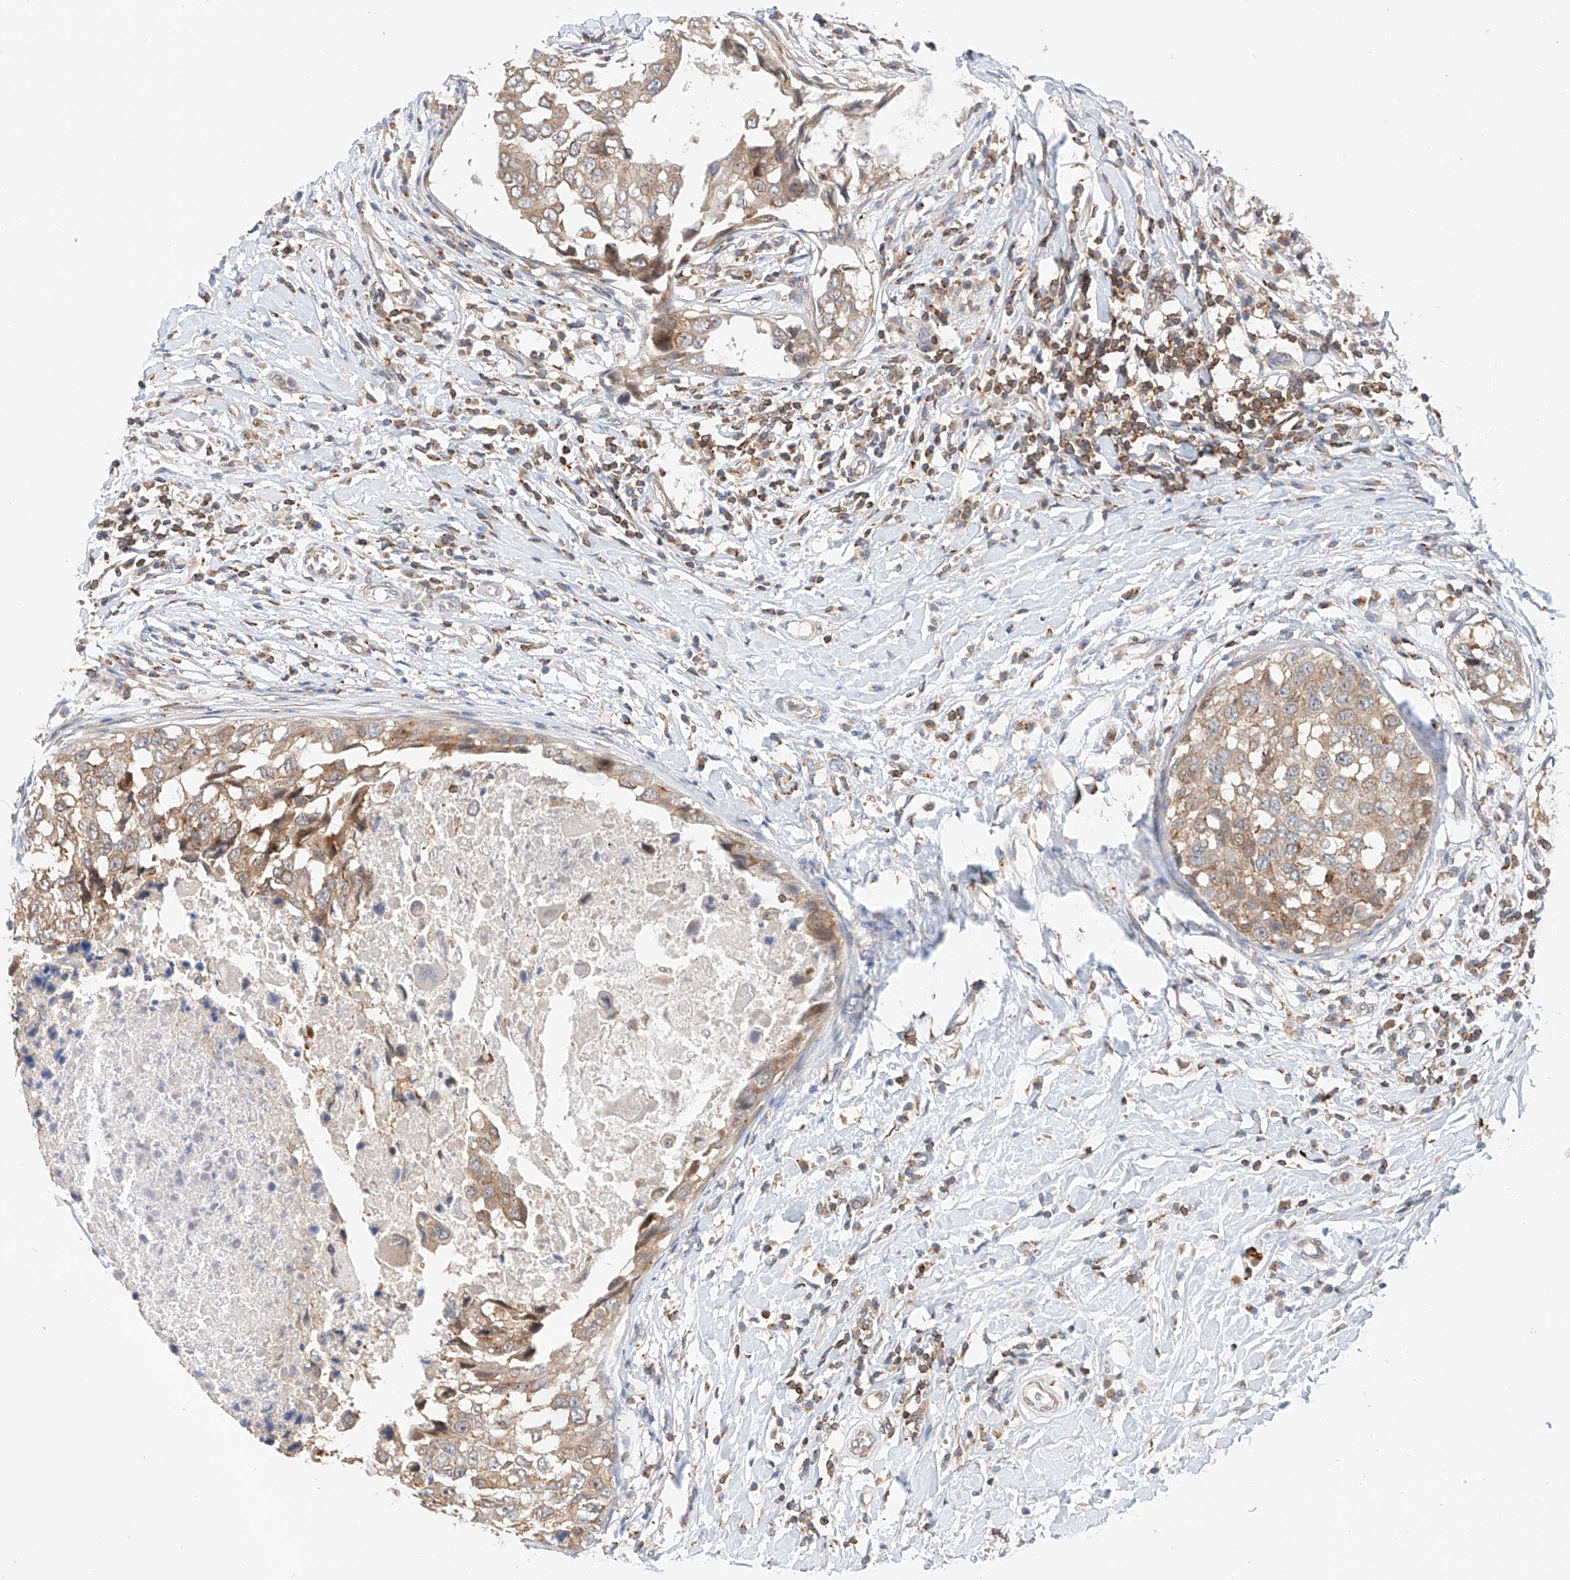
{"staining": {"intensity": "weak", "quantity": ">75%", "location": "cytoplasmic/membranous"}, "tissue": "breast cancer", "cell_type": "Tumor cells", "image_type": "cancer", "snomed": [{"axis": "morphology", "description": "Duct carcinoma"}, {"axis": "topography", "description": "Breast"}], "caption": "Tumor cells show low levels of weak cytoplasmic/membranous positivity in approximately >75% of cells in human intraductal carcinoma (breast).", "gene": "MFN2", "patient": {"sex": "female", "age": 27}}